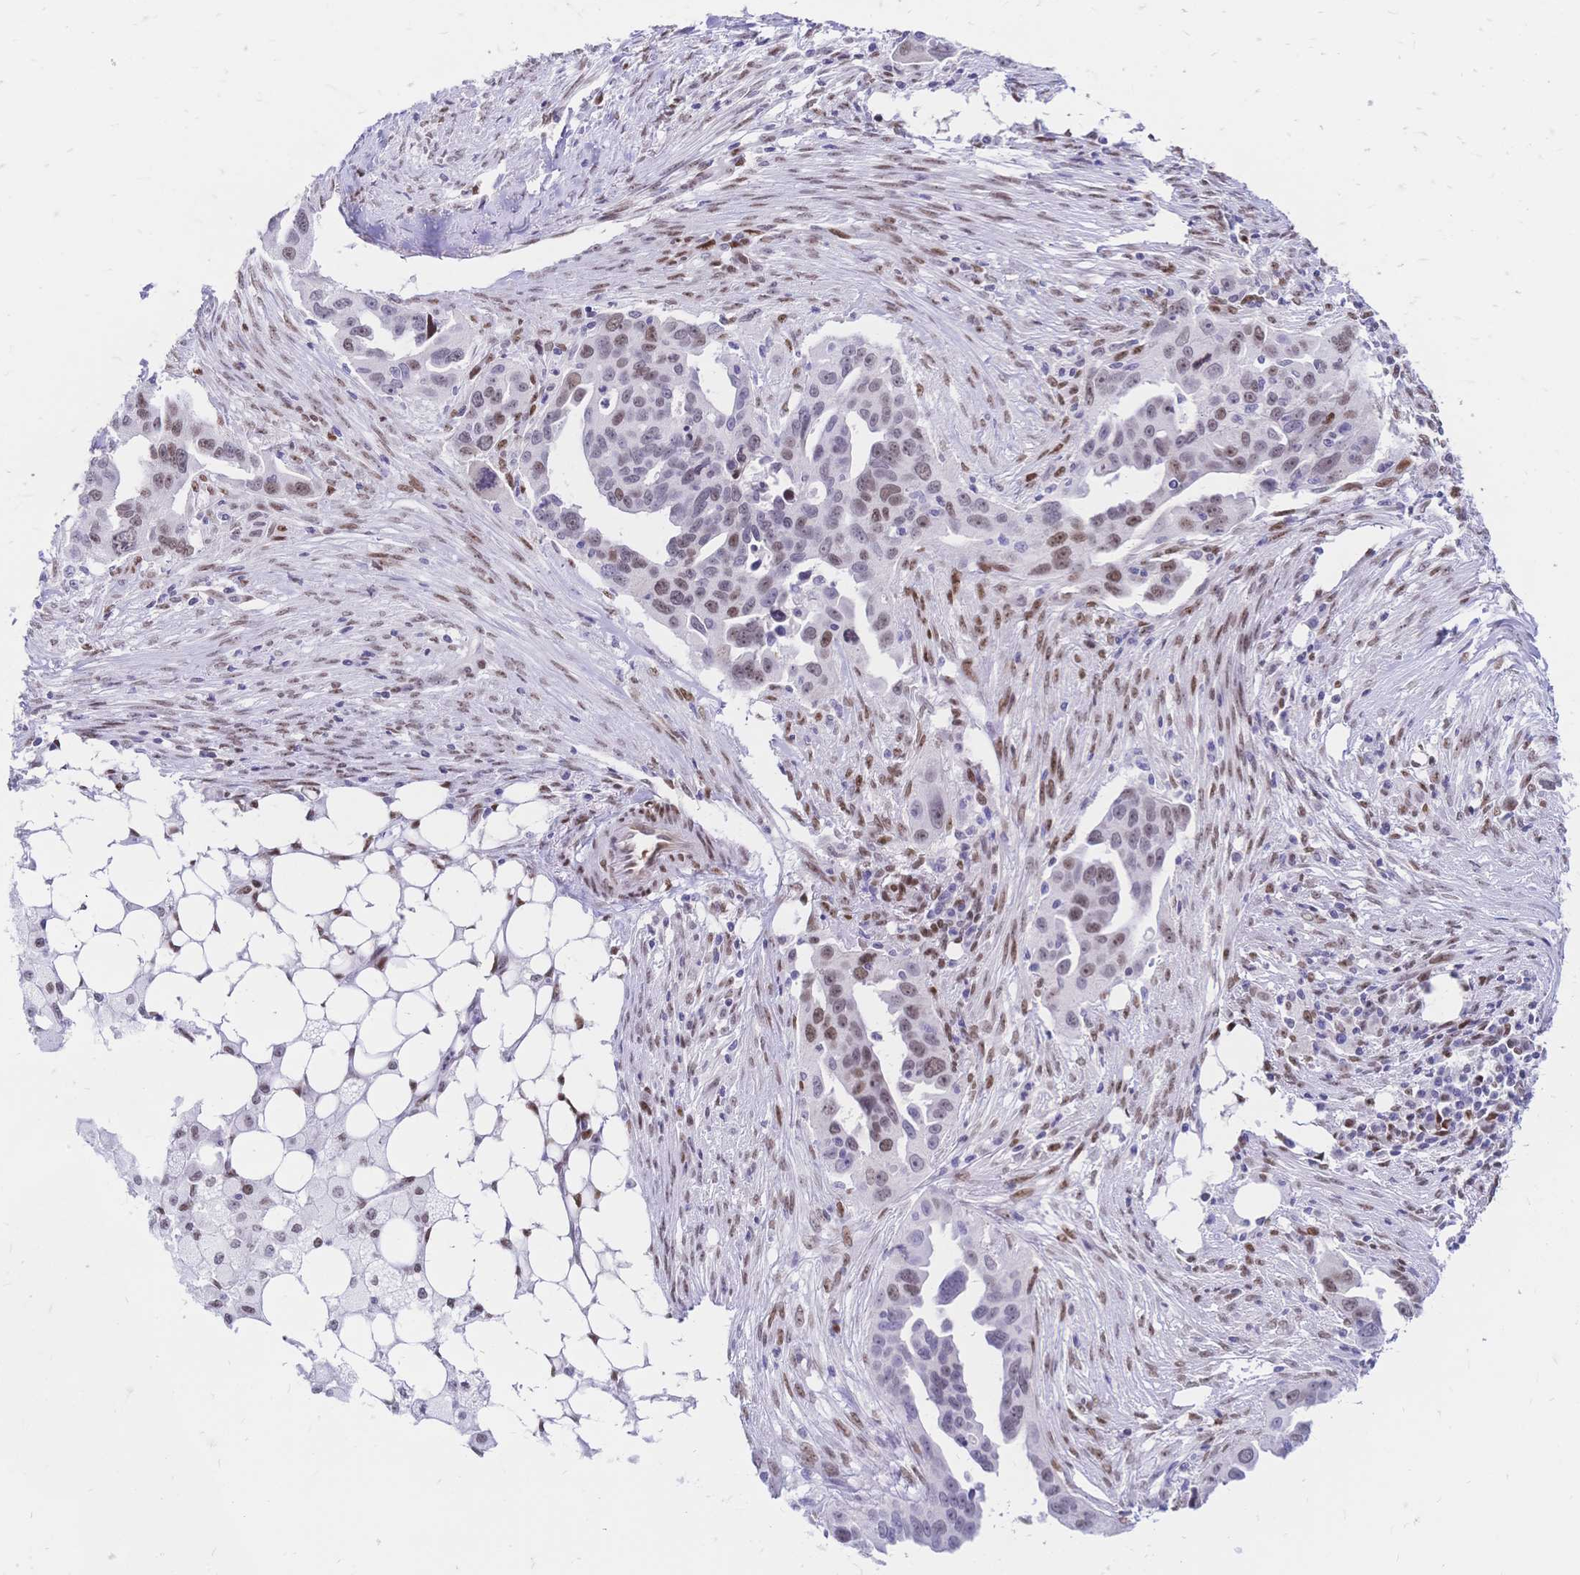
{"staining": {"intensity": "moderate", "quantity": "25%-75%", "location": "nuclear"}, "tissue": "ovarian cancer", "cell_type": "Tumor cells", "image_type": "cancer", "snomed": [{"axis": "morphology", "description": "Carcinoma, endometroid"}, {"axis": "morphology", "description": "Cystadenocarcinoma, serous, NOS"}, {"axis": "topography", "description": "Ovary"}], "caption": "Brown immunohistochemical staining in human ovarian endometroid carcinoma reveals moderate nuclear expression in about 25%-75% of tumor cells. (DAB = brown stain, brightfield microscopy at high magnification).", "gene": "NFIC", "patient": {"sex": "female", "age": 45}}